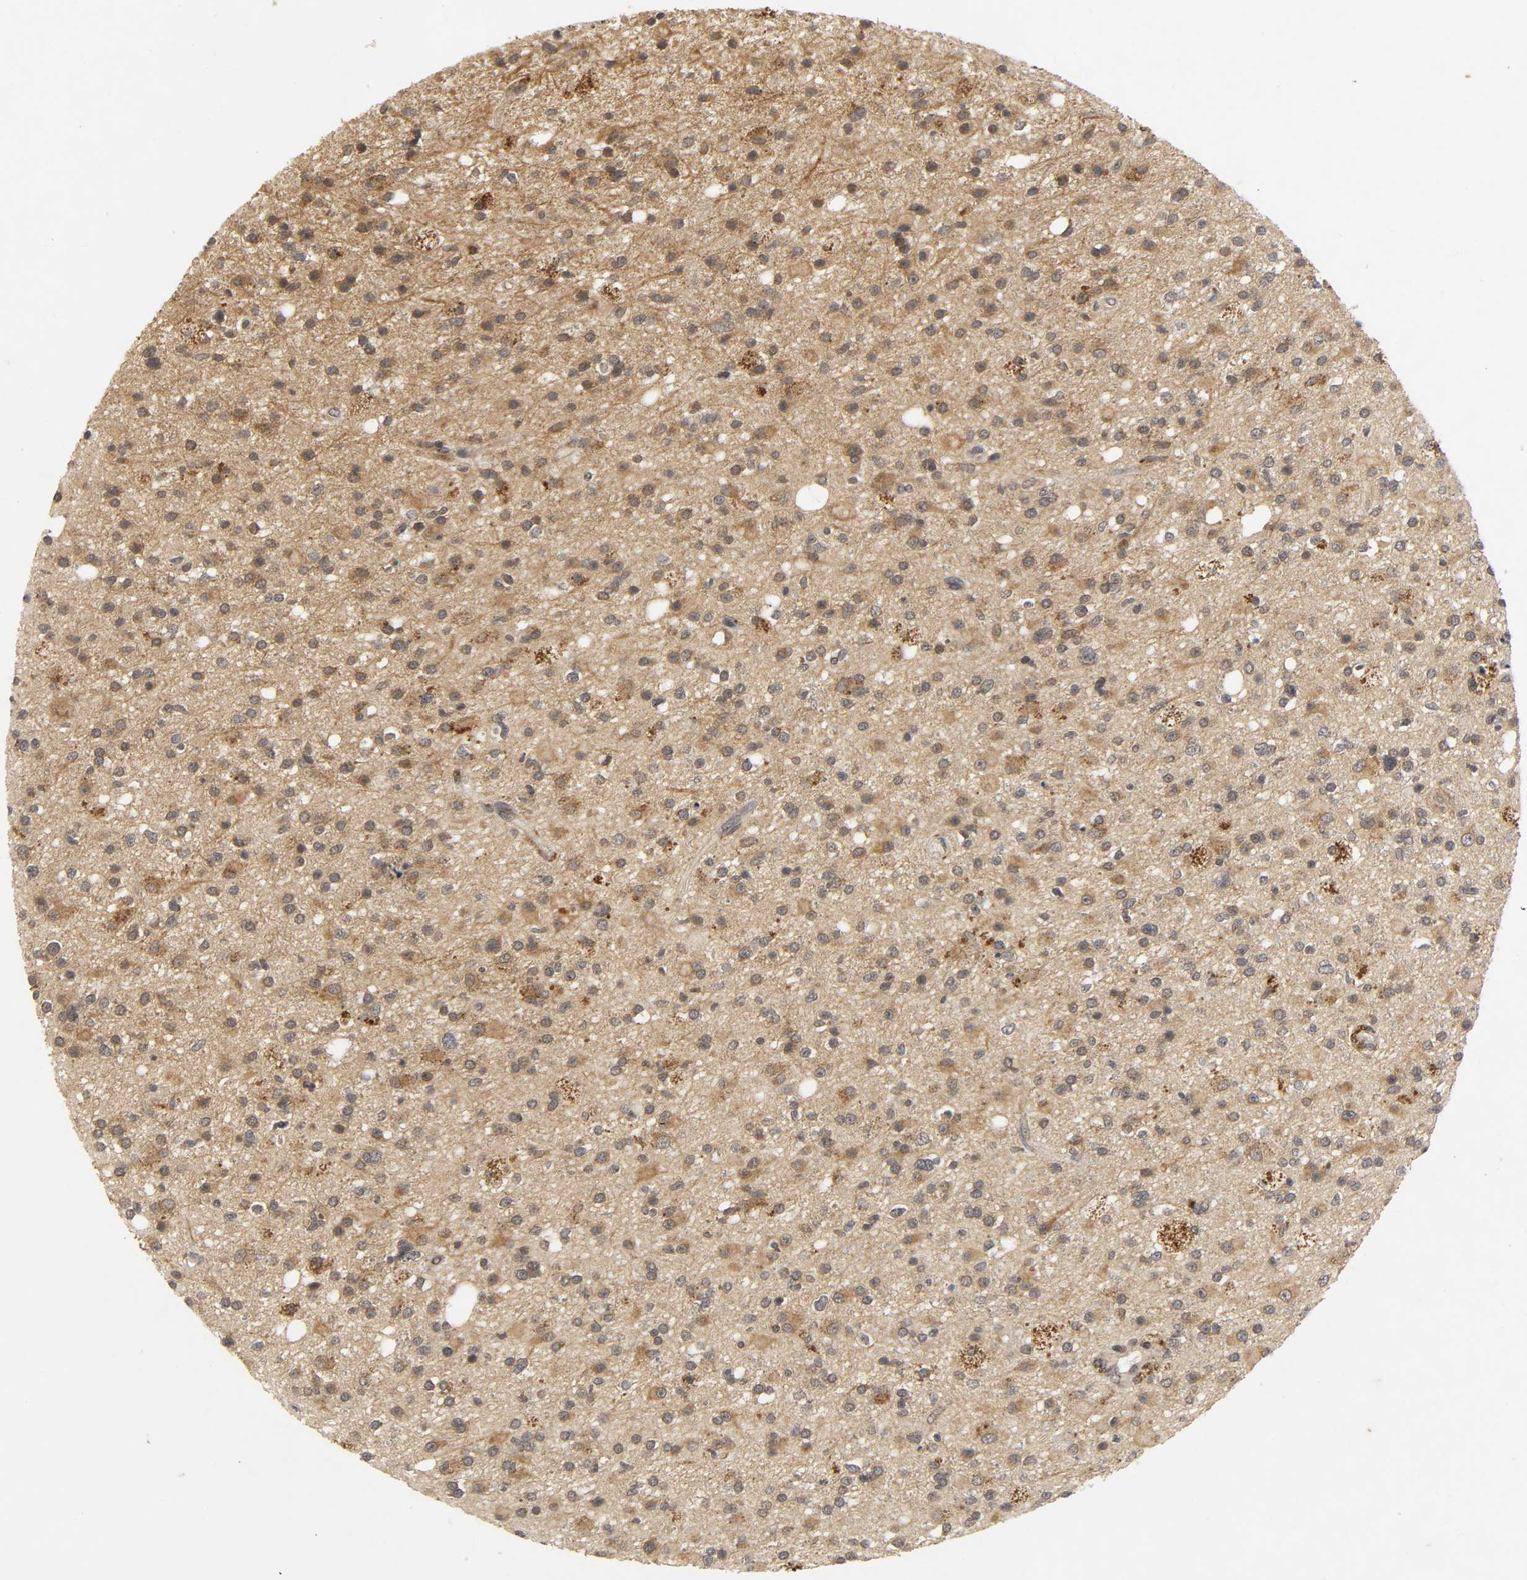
{"staining": {"intensity": "moderate", "quantity": ">75%", "location": "cytoplasmic/membranous"}, "tissue": "glioma", "cell_type": "Tumor cells", "image_type": "cancer", "snomed": [{"axis": "morphology", "description": "Glioma, malignant, High grade"}, {"axis": "topography", "description": "Brain"}], "caption": "Immunohistochemical staining of human malignant glioma (high-grade) reveals medium levels of moderate cytoplasmic/membranous protein staining in approximately >75% of tumor cells. The staining was performed using DAB (3,3'-diaminobenzidine), with brown indicating positive protein expression. Nuclei are stained blue with hematoxylin.", "gene": "TRAF6", "patient": {"sex": "male", "age": 33}}